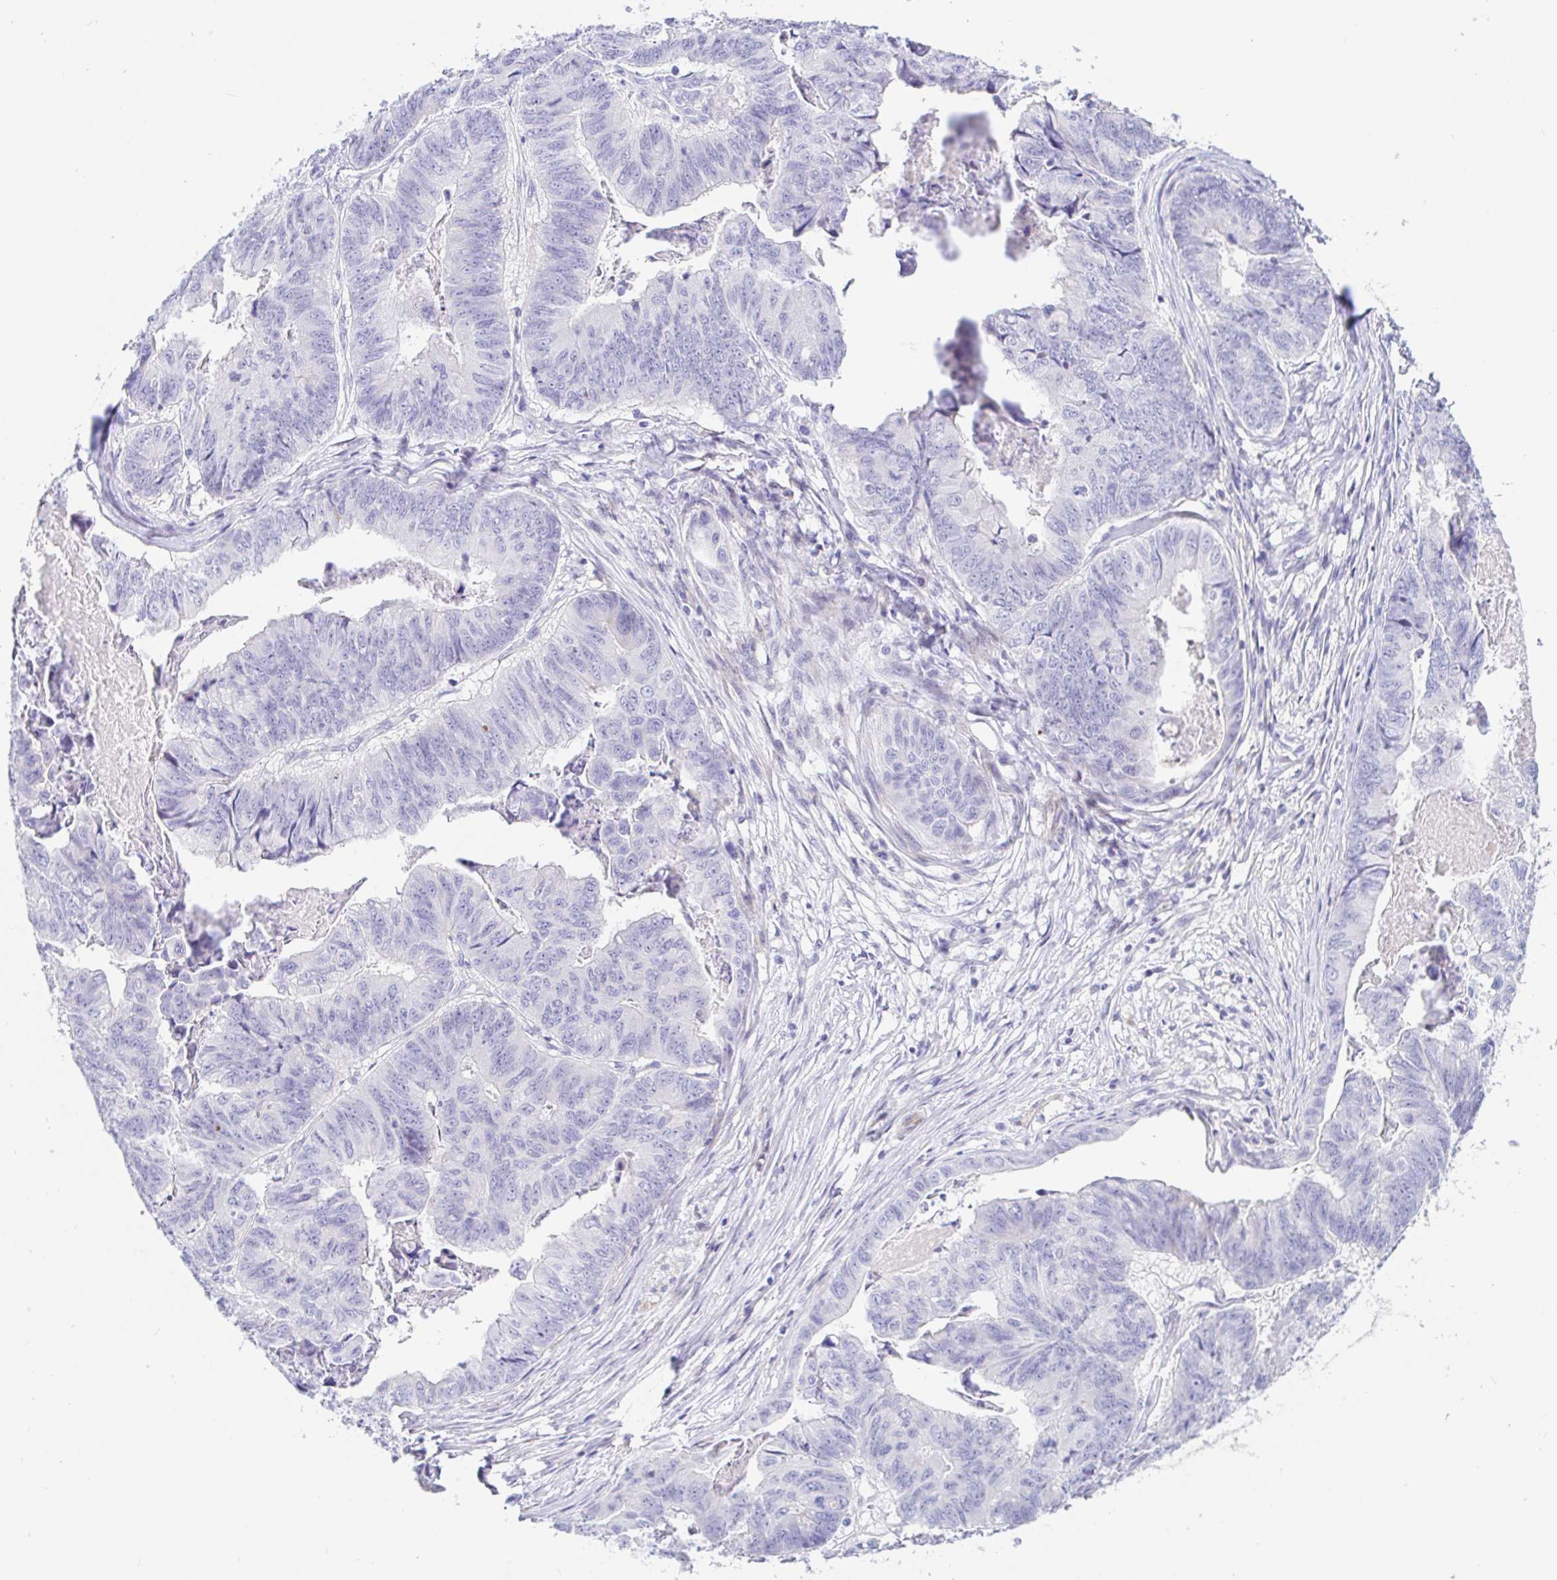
{"staining": {"intensity": "negative", "quantity": "none", "location": "none"}, "tissue": "stomach cancer", "cell_type": "Tumor cells", "image_type": "cancer", "snomed": [{"axis": "morphology", "description": "Adenocarcinoma, NOS"}, {"axis": "topography", "description": "Stomach, lower"}], "caption": "Immunohistochemistry (IHC) micrograph of human adenocarcinoma (stomach) stained for a protein (brown), which reveals no expression in tumor cells.", "gene": "PINLYP", "patient": {"sex": "male", "age": 77}}